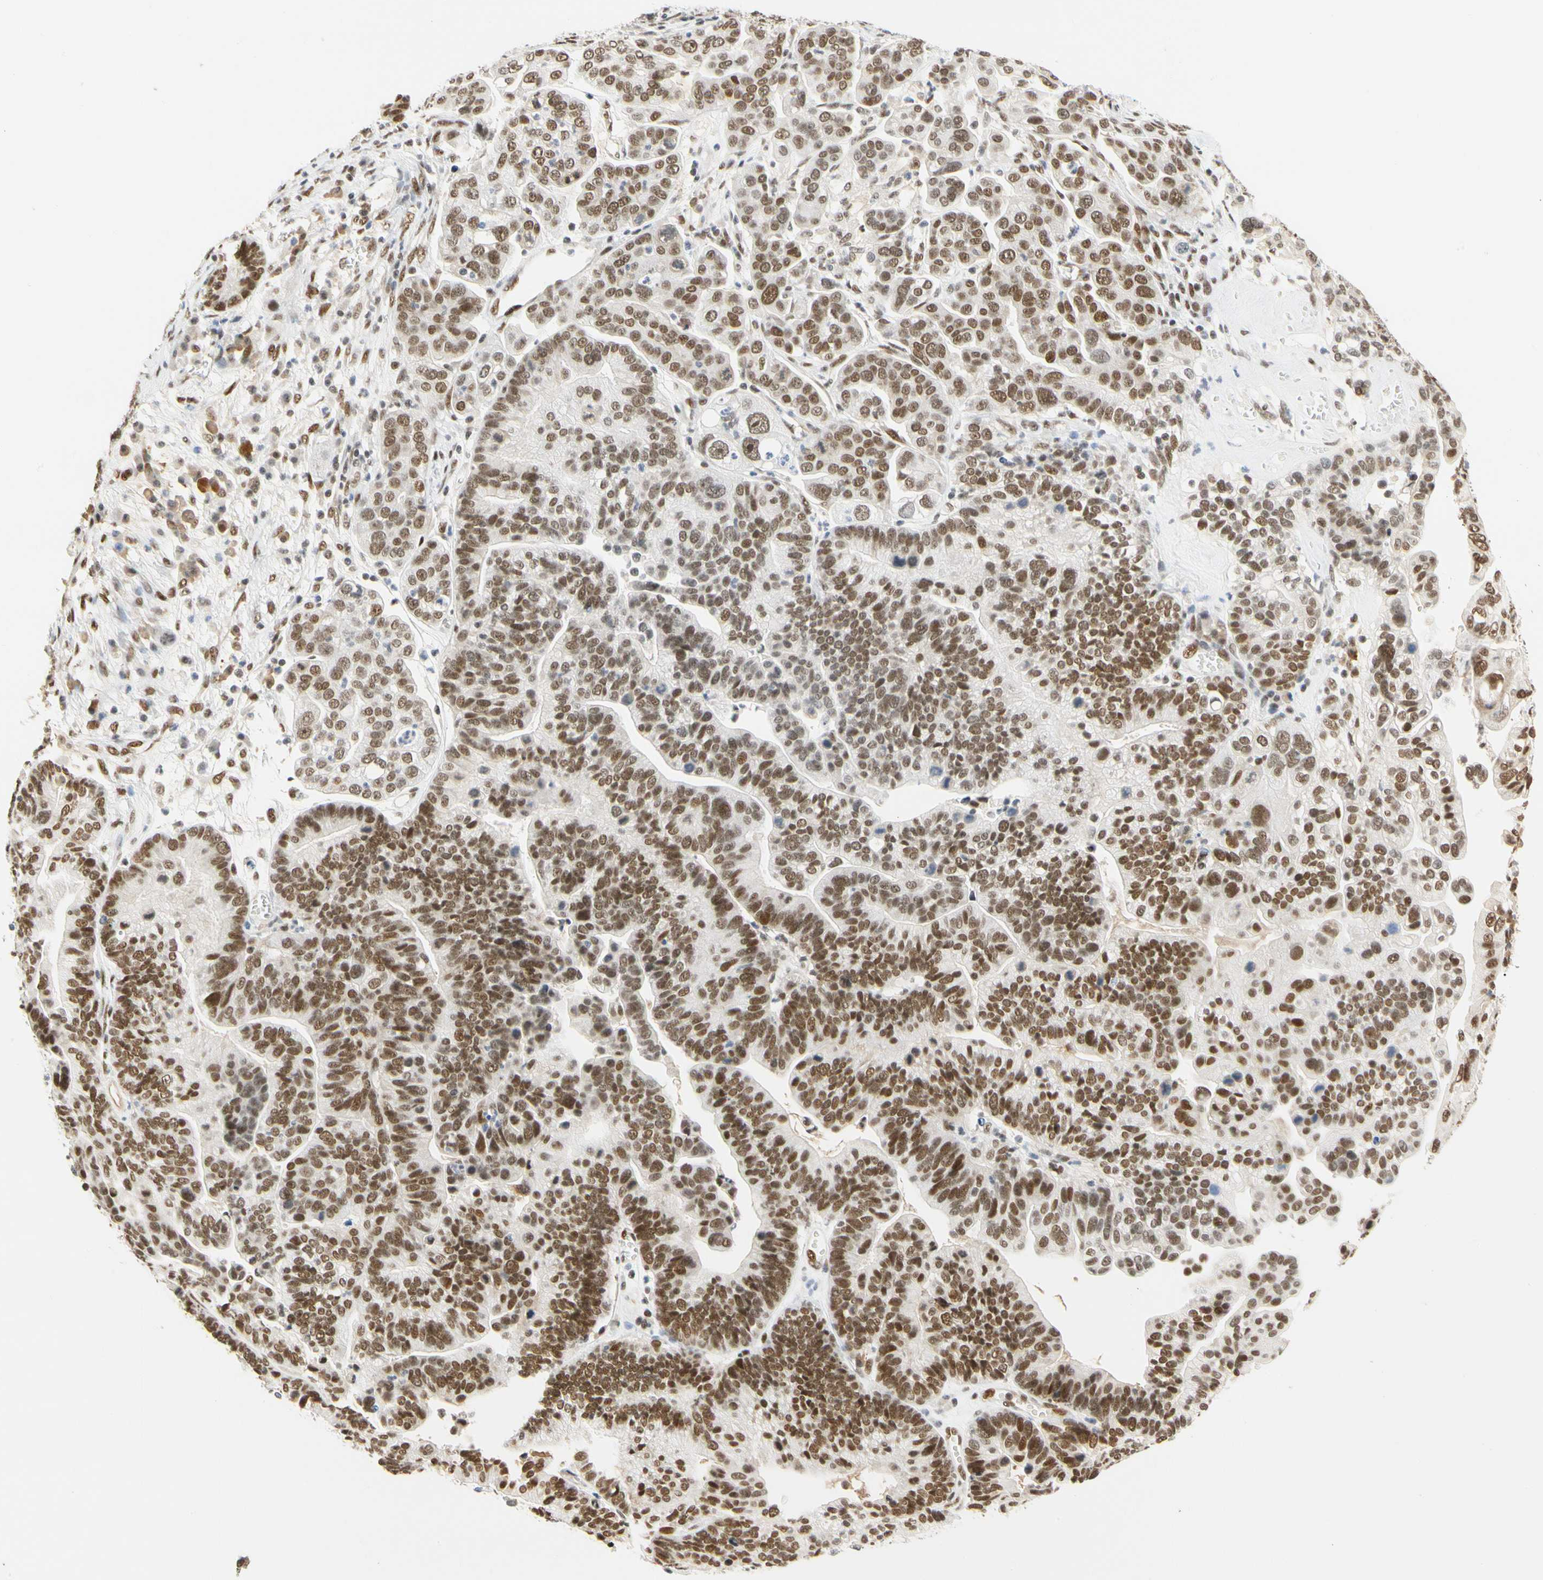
{"staining": {"intensity": "strong", "quantity": ">75%", "location": "nuclear"}, "tissue": "ovarian cancer", "cell_type": "Tumor cells", "image_type": "cancer", "snomed": [{"axis": "morphology", "description": "Cystadenocarcinoma, serous, NOS"}, {"axis": "topography", "description": "Ovary"}], "caption": "A brown stain highlights strong nuclear positivity of a protein in ovarian serous cystadenocarcinoma tumor cells.", "gene": "ZSCAN16", "patient": {"sex": "female", "age": 56}}